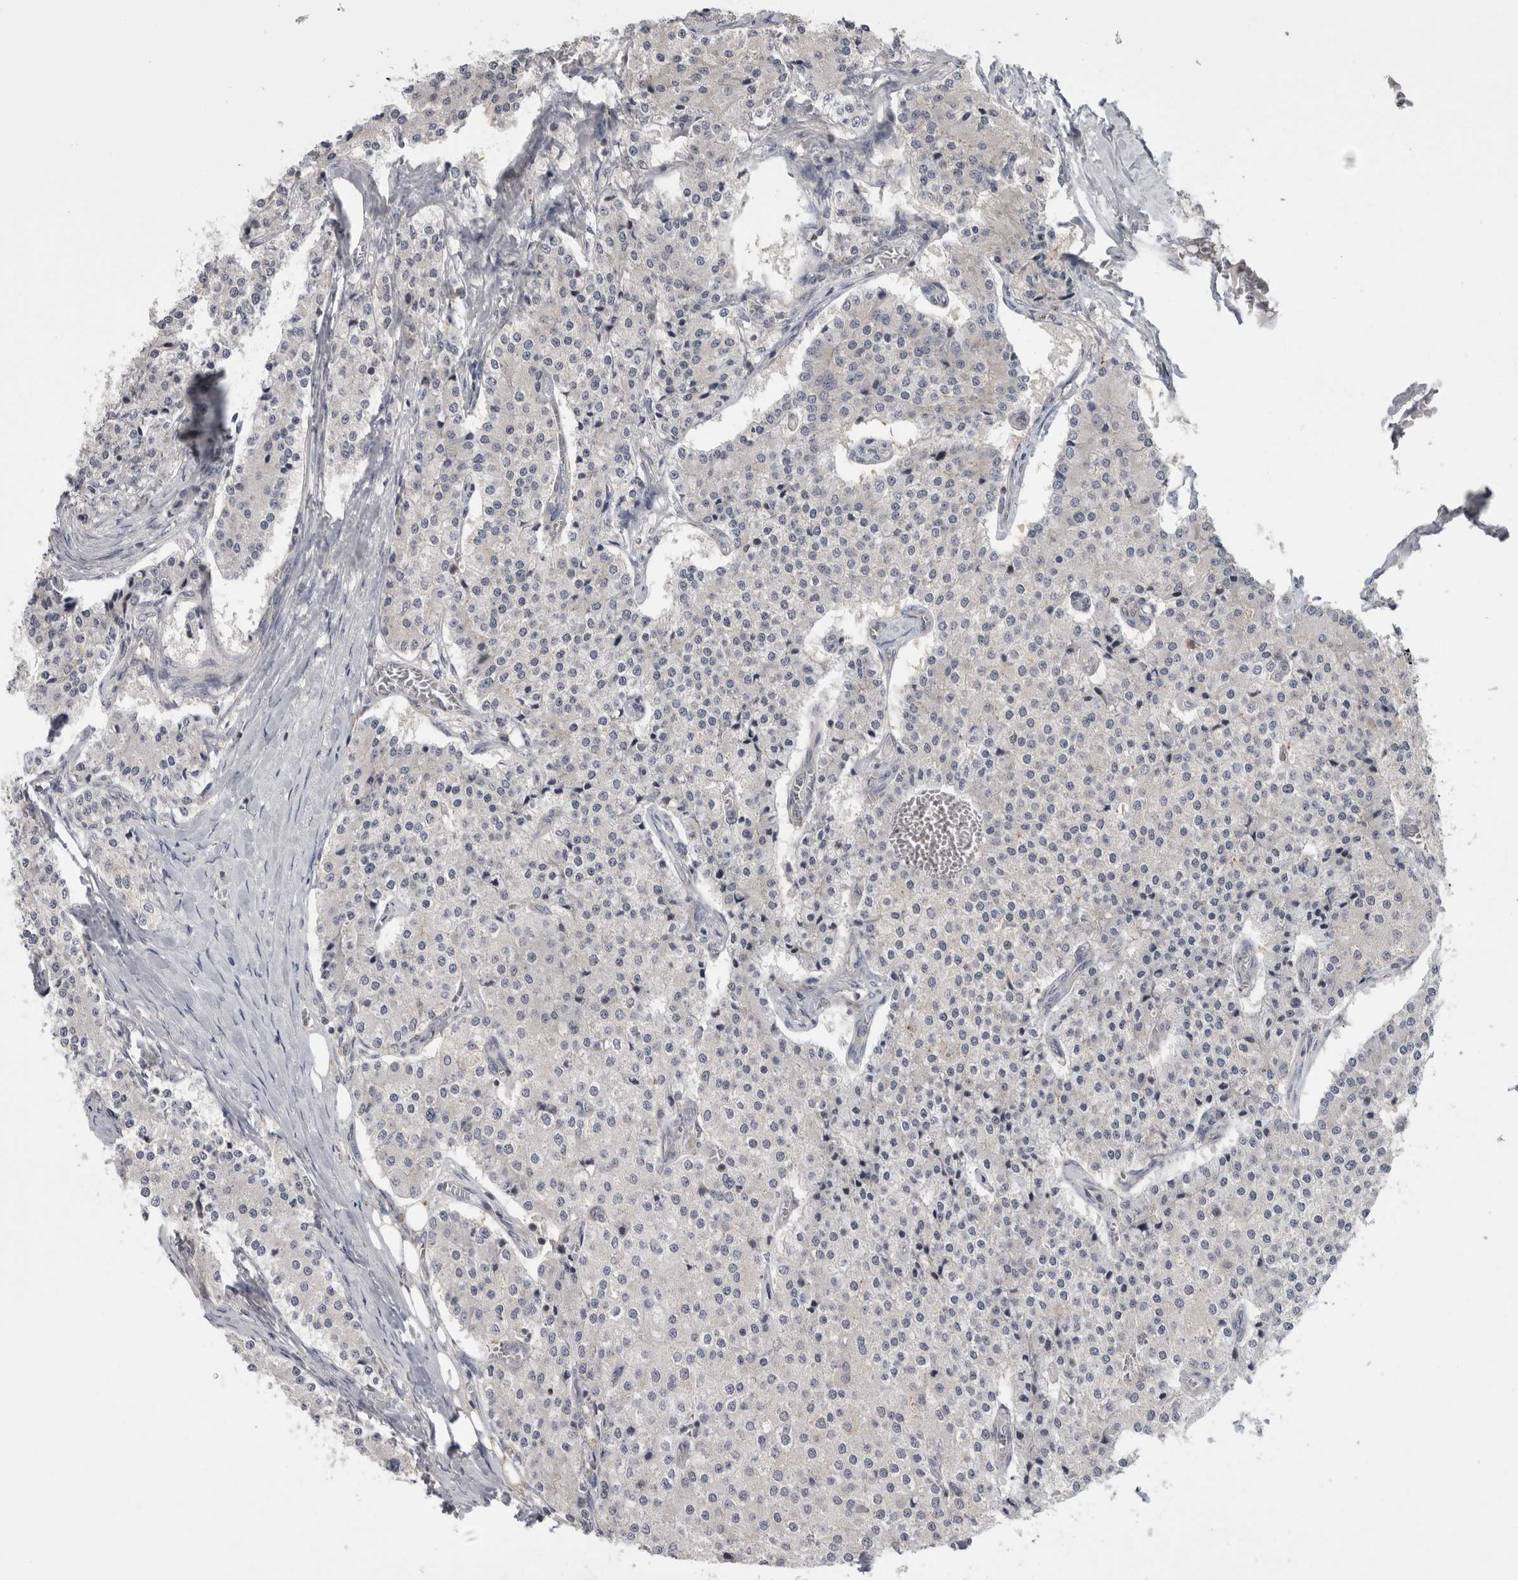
{"staining": {"intensity": "negative", "quantity": "none", "location": "none"}, "tissue": "carcinoid", "cell_type": "Tumor cells", "image_type": "cancer", "snomed": [{"axis": "morphology", "description": "Carcinoid, malignant, NOS"}, {"axis": "topography", "description": "Colon"}], "caption": "Immunohistochemistry histopathology image of neoplastic tissue: human carcinoid stained with DAB (3,3'-diaminobenzidine) demonstrates no significant protein positivity in tumor cells.", "gene": "RBM28", "patient": {"sex": "female", "age": 52}}